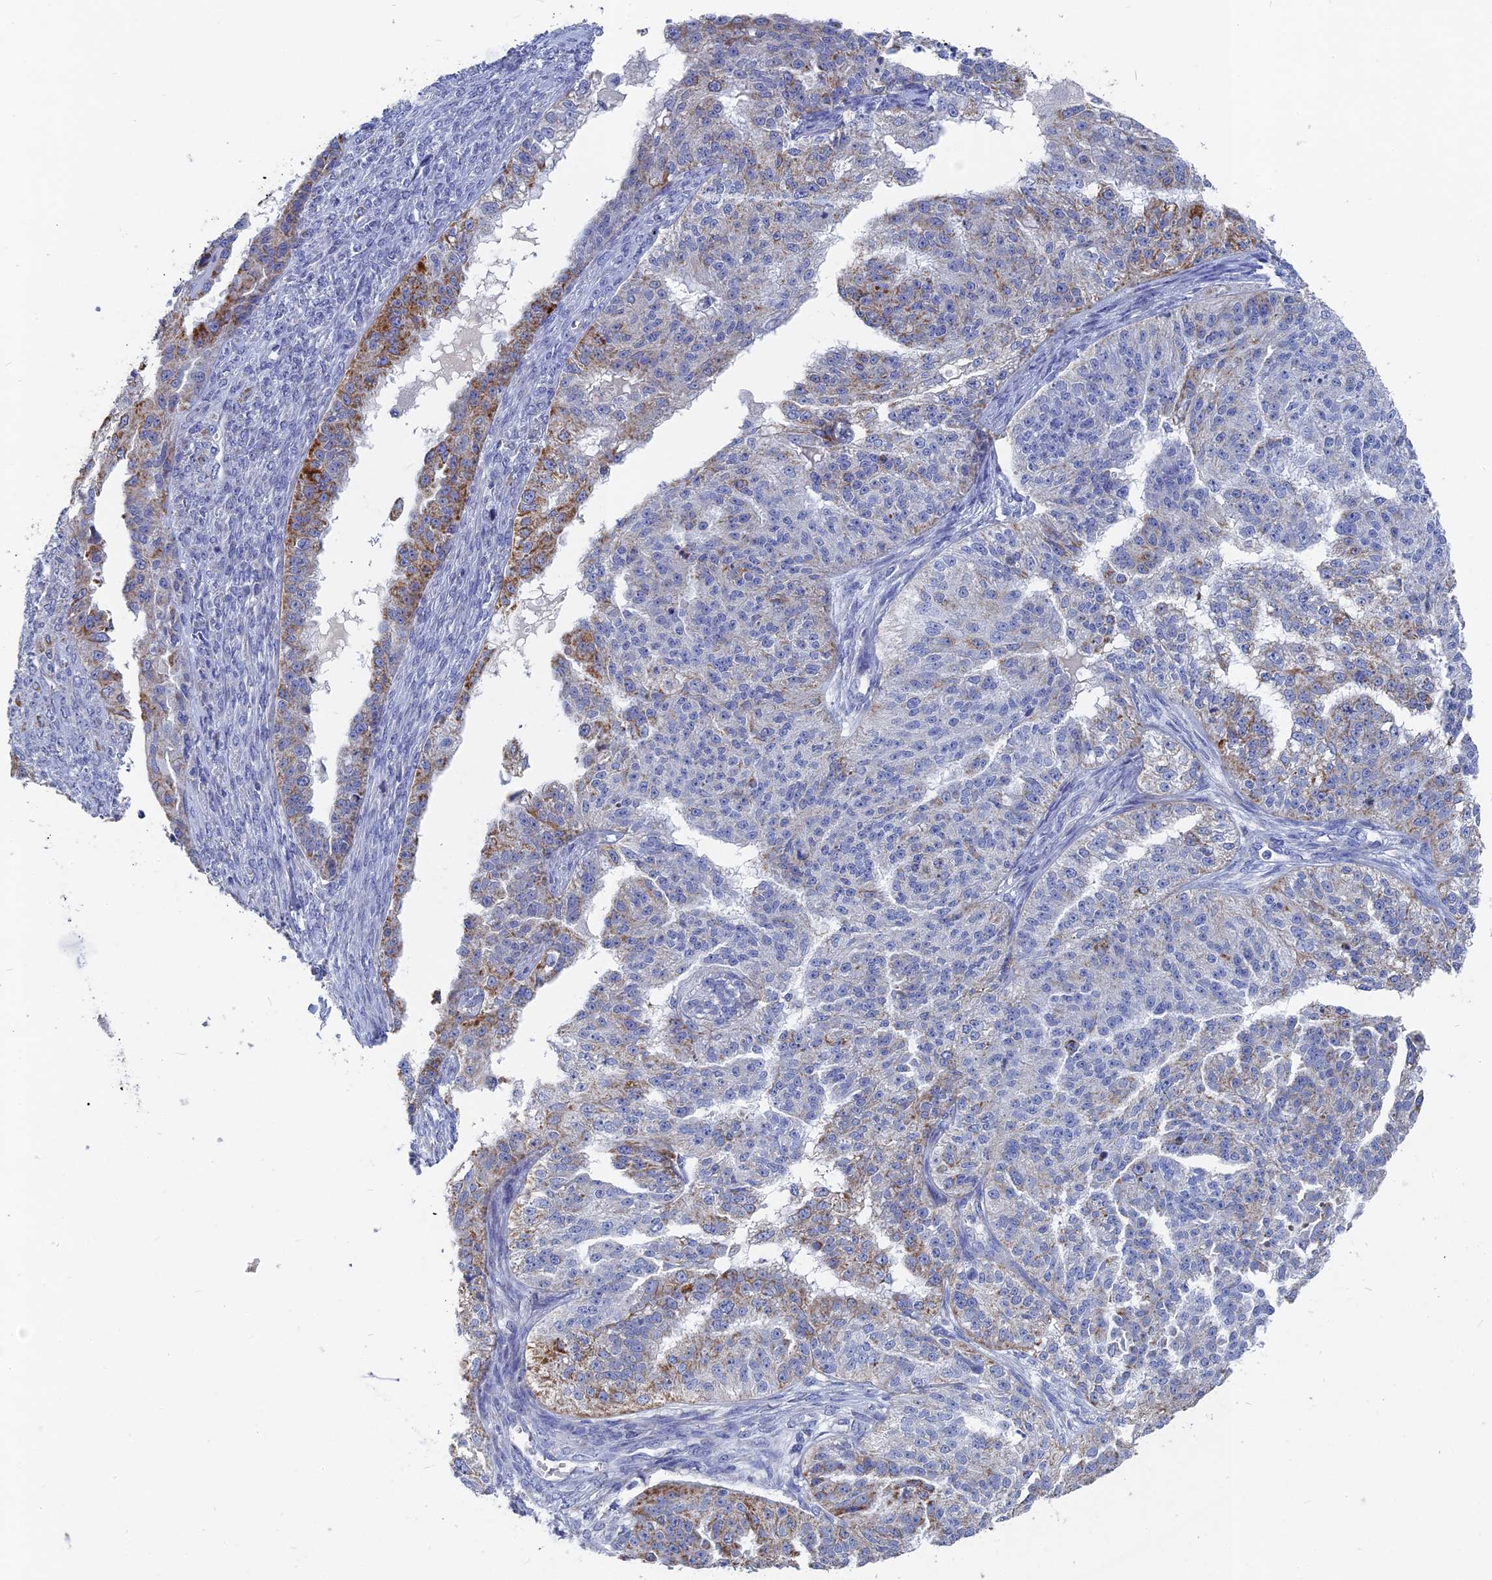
{"staining": {"intensity": "moderate", "quantity": "25%-75%", "location": "cytoplasmic/membranous"}, "tissue": "ovarian cancer", "cell_type": "Tumor cells", "image_type": "cancer", "snomed": [{"axis": "morphology", "description": "Cystadenocarcinoma, serous, NOS"}, {"axis": "topography", "description": "Ovary"}], "caption": "A photomicrograph of human ovarian serous cystadenocarcinoma stained for a protein shows moderate cytoplasmic/membranous brown staining in tumor cells.", "gene": "HIGD1A", "patient": {"sex": "female", "age": 58}}